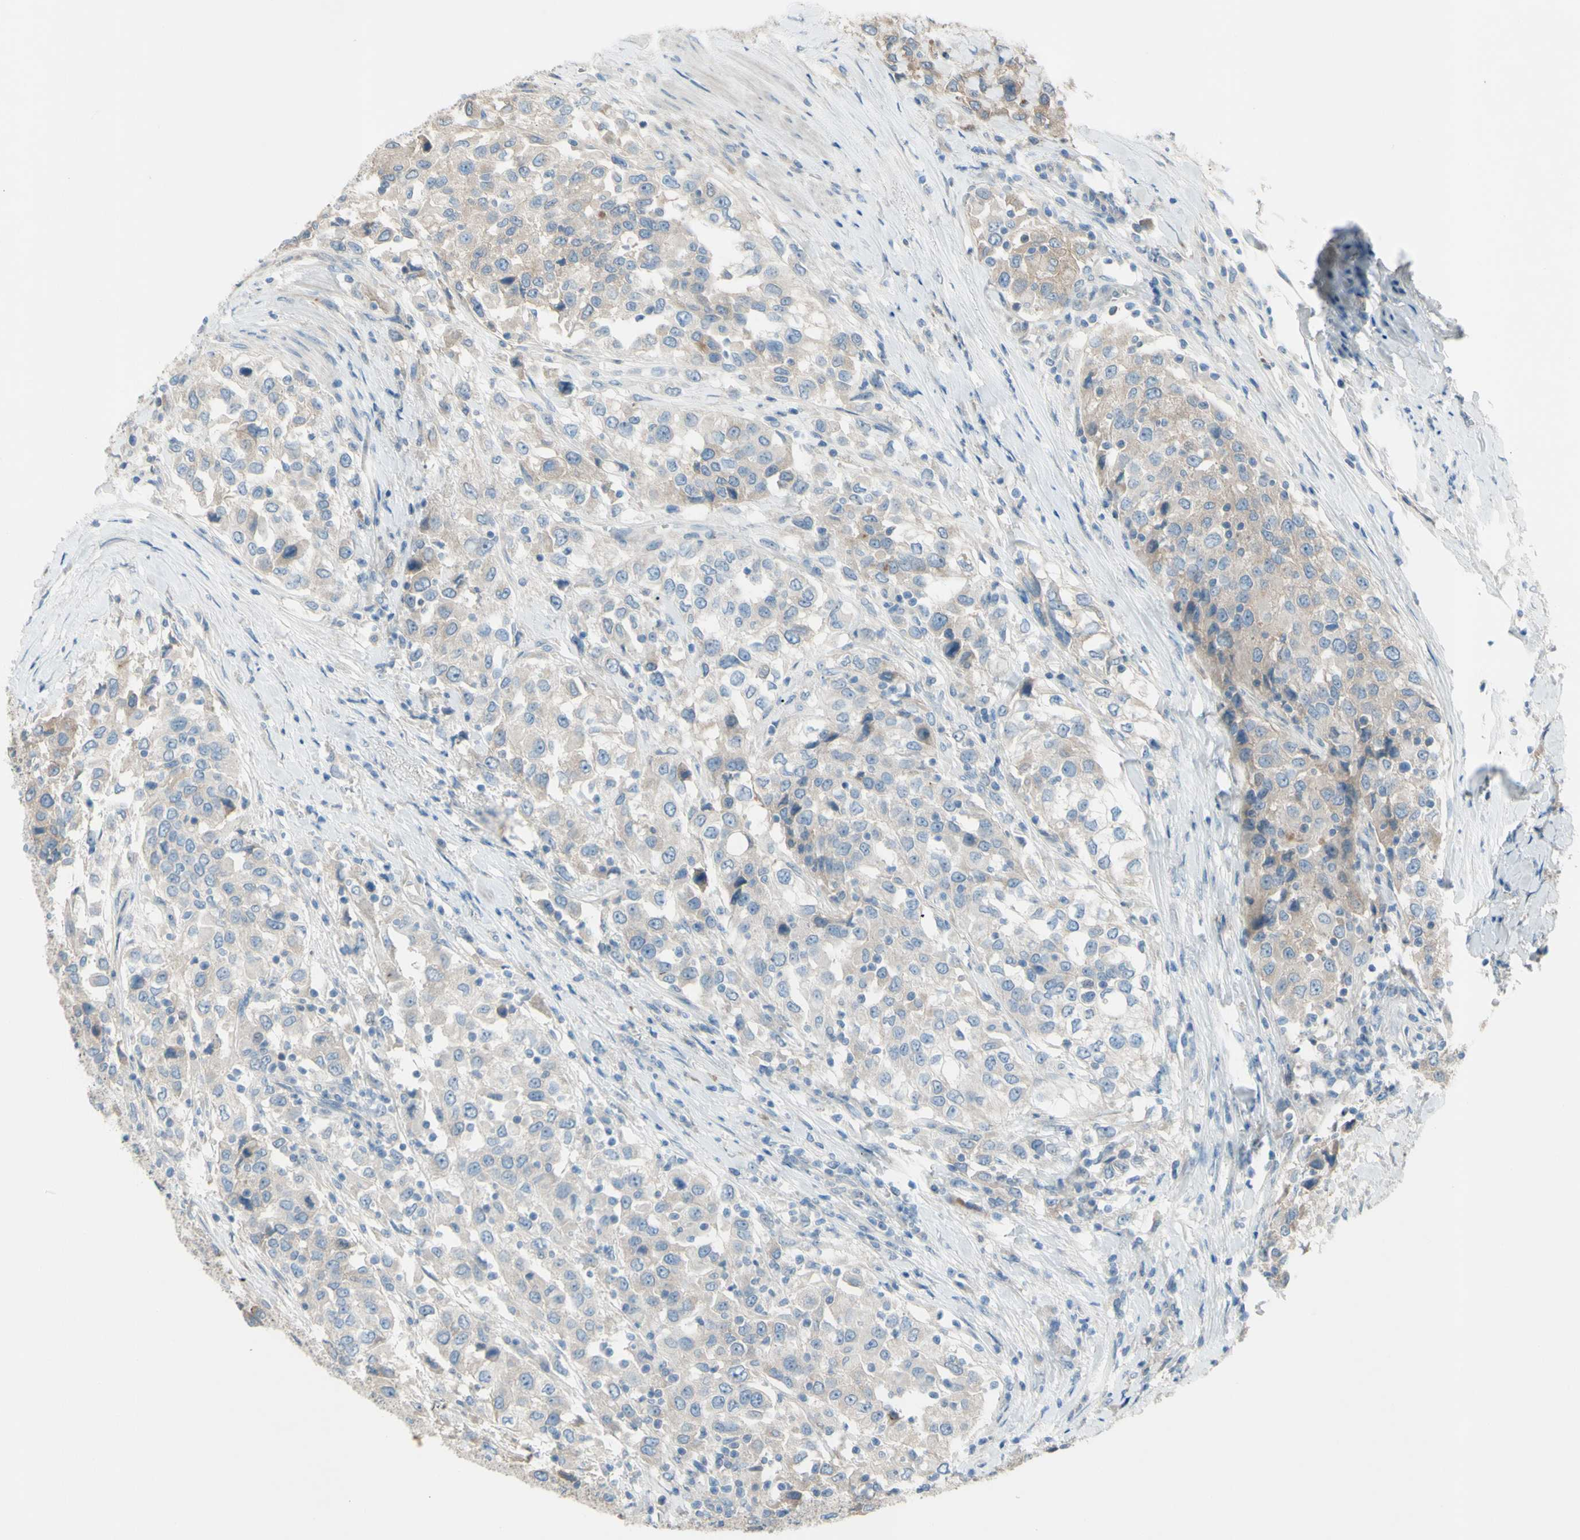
{"staining": {"intensity": "weak", "quantity": "<25%", "location": "cytoplasmic/membranous"}, "tissue": "urothelial cancer", "cell_type": "Tumor cells", "image_type": "cancer", "snomed": [{"axis": "morphology", "description": "Urothelial carcinoma, High grade"}, {"axis": "topography", "description": "Urinary bladder"}], "caption": "Immunohistochemistry photomicrograph of urothelial carcinoma (high-grade) stained for a protein (brown), which demonstrates no positivity in tumor cells. The staining was performed using DAB to visualize the protein expression in brown, while the nuclei were stained in blue with hematoxylin (Magnification: 20x).", "gene": "ATRN", "patient": {"sex": "female", "age": 80}}